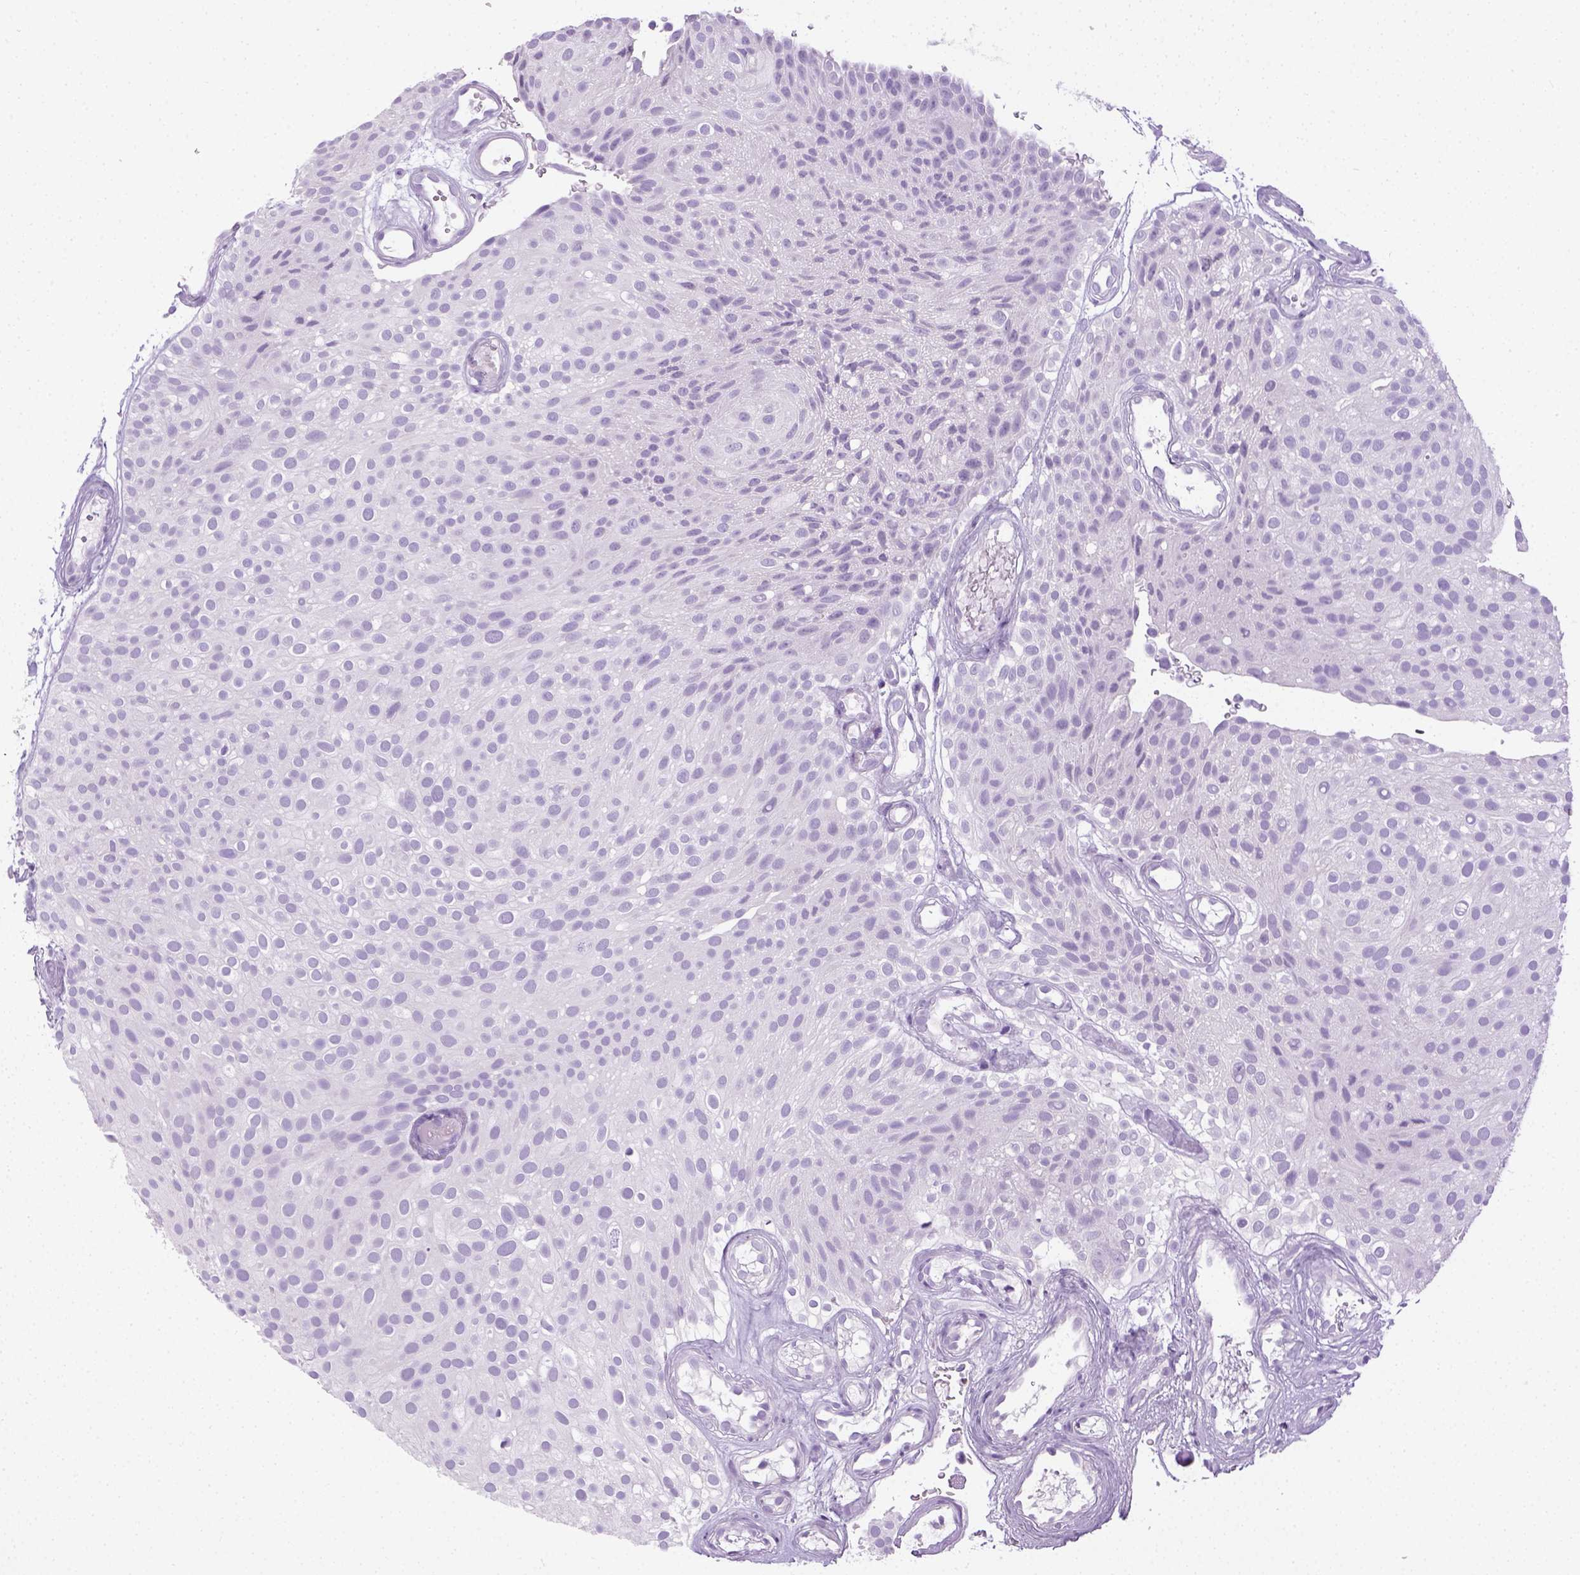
{"staining": {"intensity": "negative", "quantity": "none", "location": "none"}, "tissue": "urothelial cancer", "cell_type": "Tumor cells", "image_type": "cancer", "snomed": [{"axis": "morphology", "description": "Urothelial carcinoma, Low grade"}, {"axis": "topography", "description": "Urinary bladder"}], "caption": "Histopathology image shows no significant protein staining in tumor cells of urothelial cancer. The staining is performed using DAB brown chromogen with nuclei counter-stained in using hematoxylin.", "gene": "LGSN", "patient": {"sex": "male", "age": 78}}